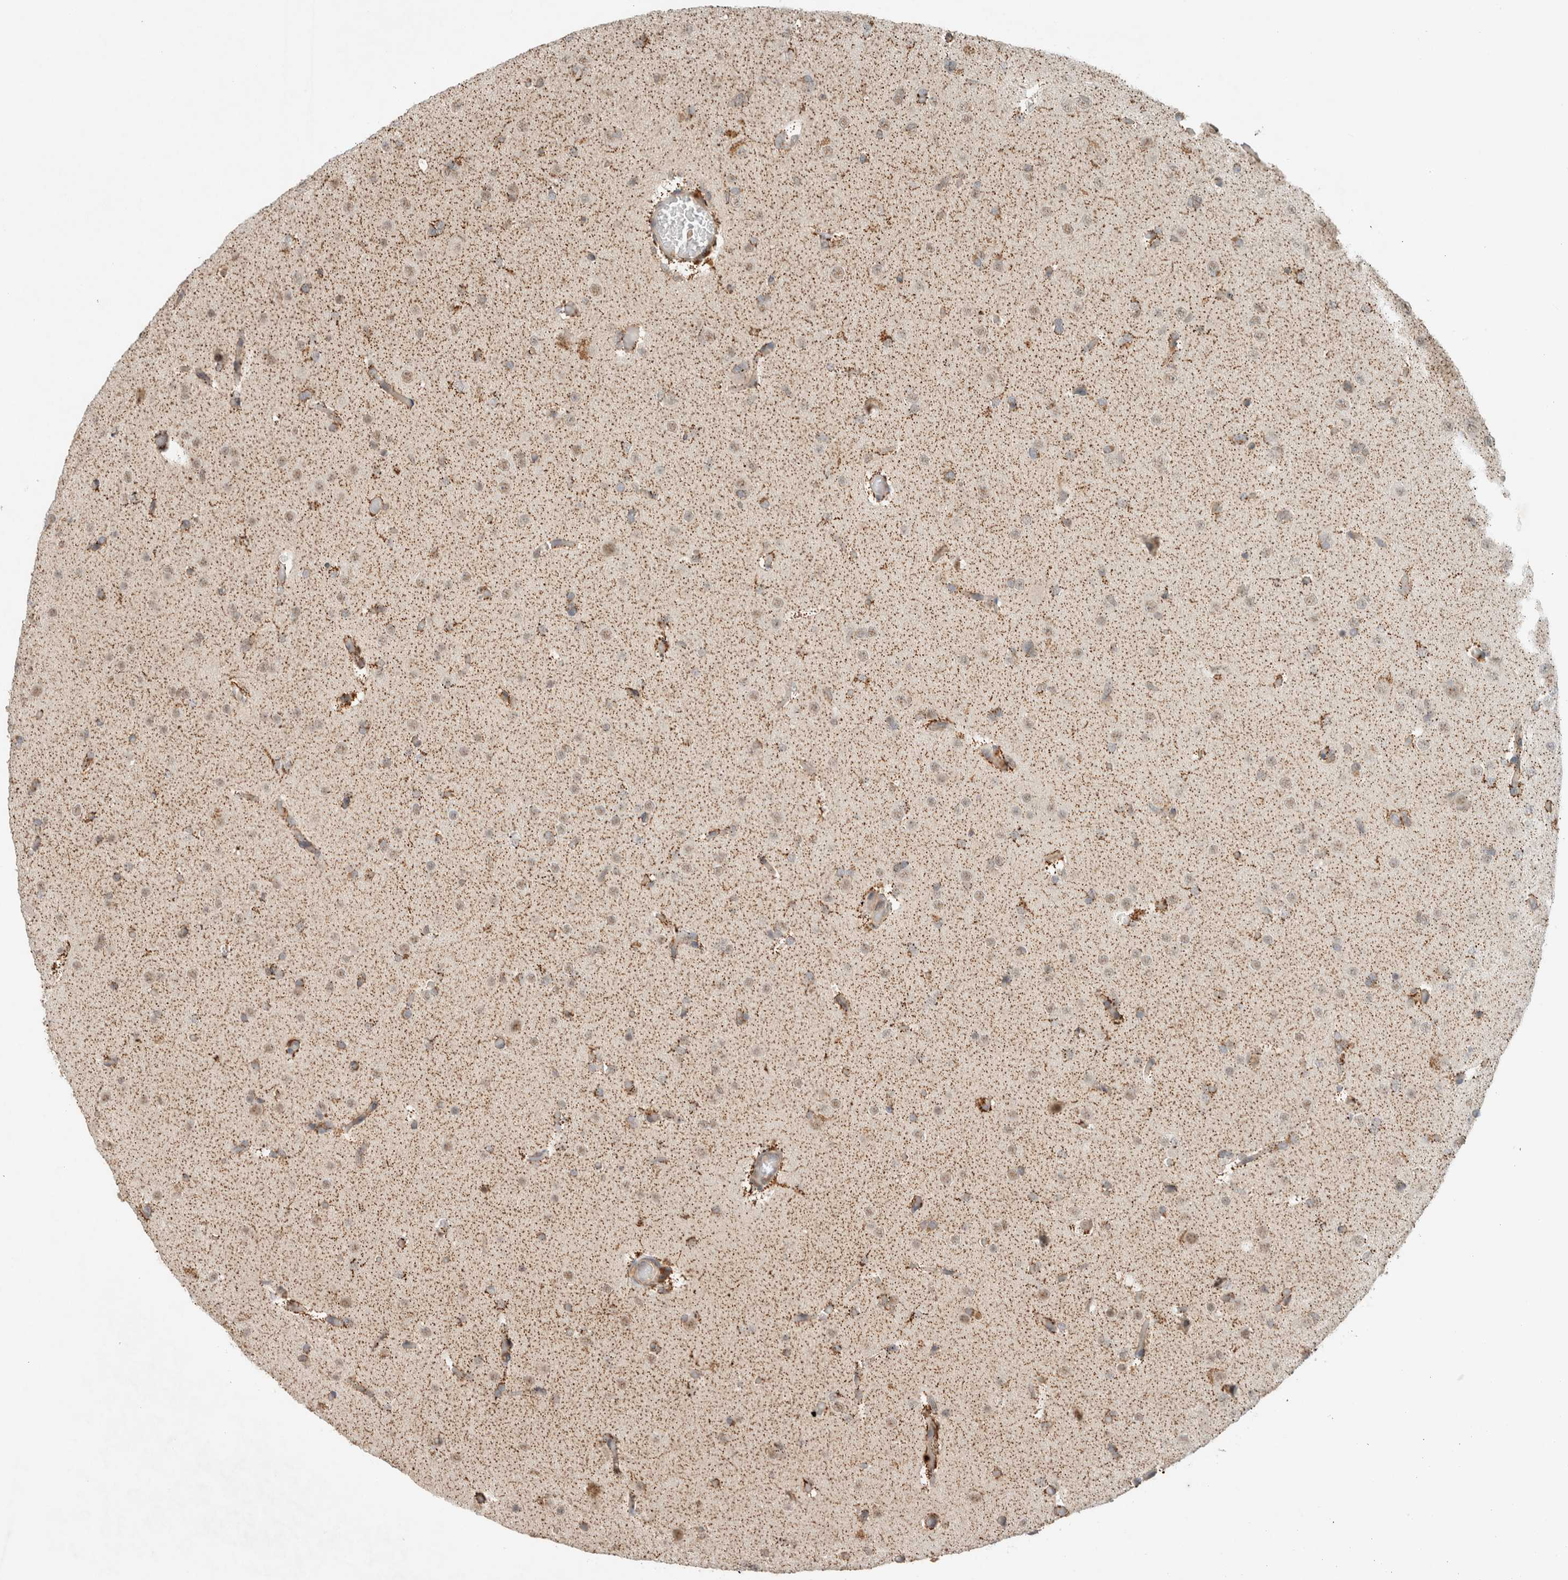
{"staining": {"intensity": "weak", "quantity": "<25%", "location": "cytoplasmic/membranous"}, "tissue": "glioma", "cell_type": "Tumor cells", "image_type": "cancer", "snomed": [{"axis": "morphology", "description": "Glioma, malignant, High grade"}, {"axis": "topography", "description": "Cerebral cortex"}], "caption": "Immunohistochemical staining of human high-grade glioma (malignant) displays no significant positivity in tumor cells. (Immunohistochemistry (ihc), brightfield microscopy, high magnification).", "gene": "CAAP1", "patient": {"sex": "female", "age": 36}}